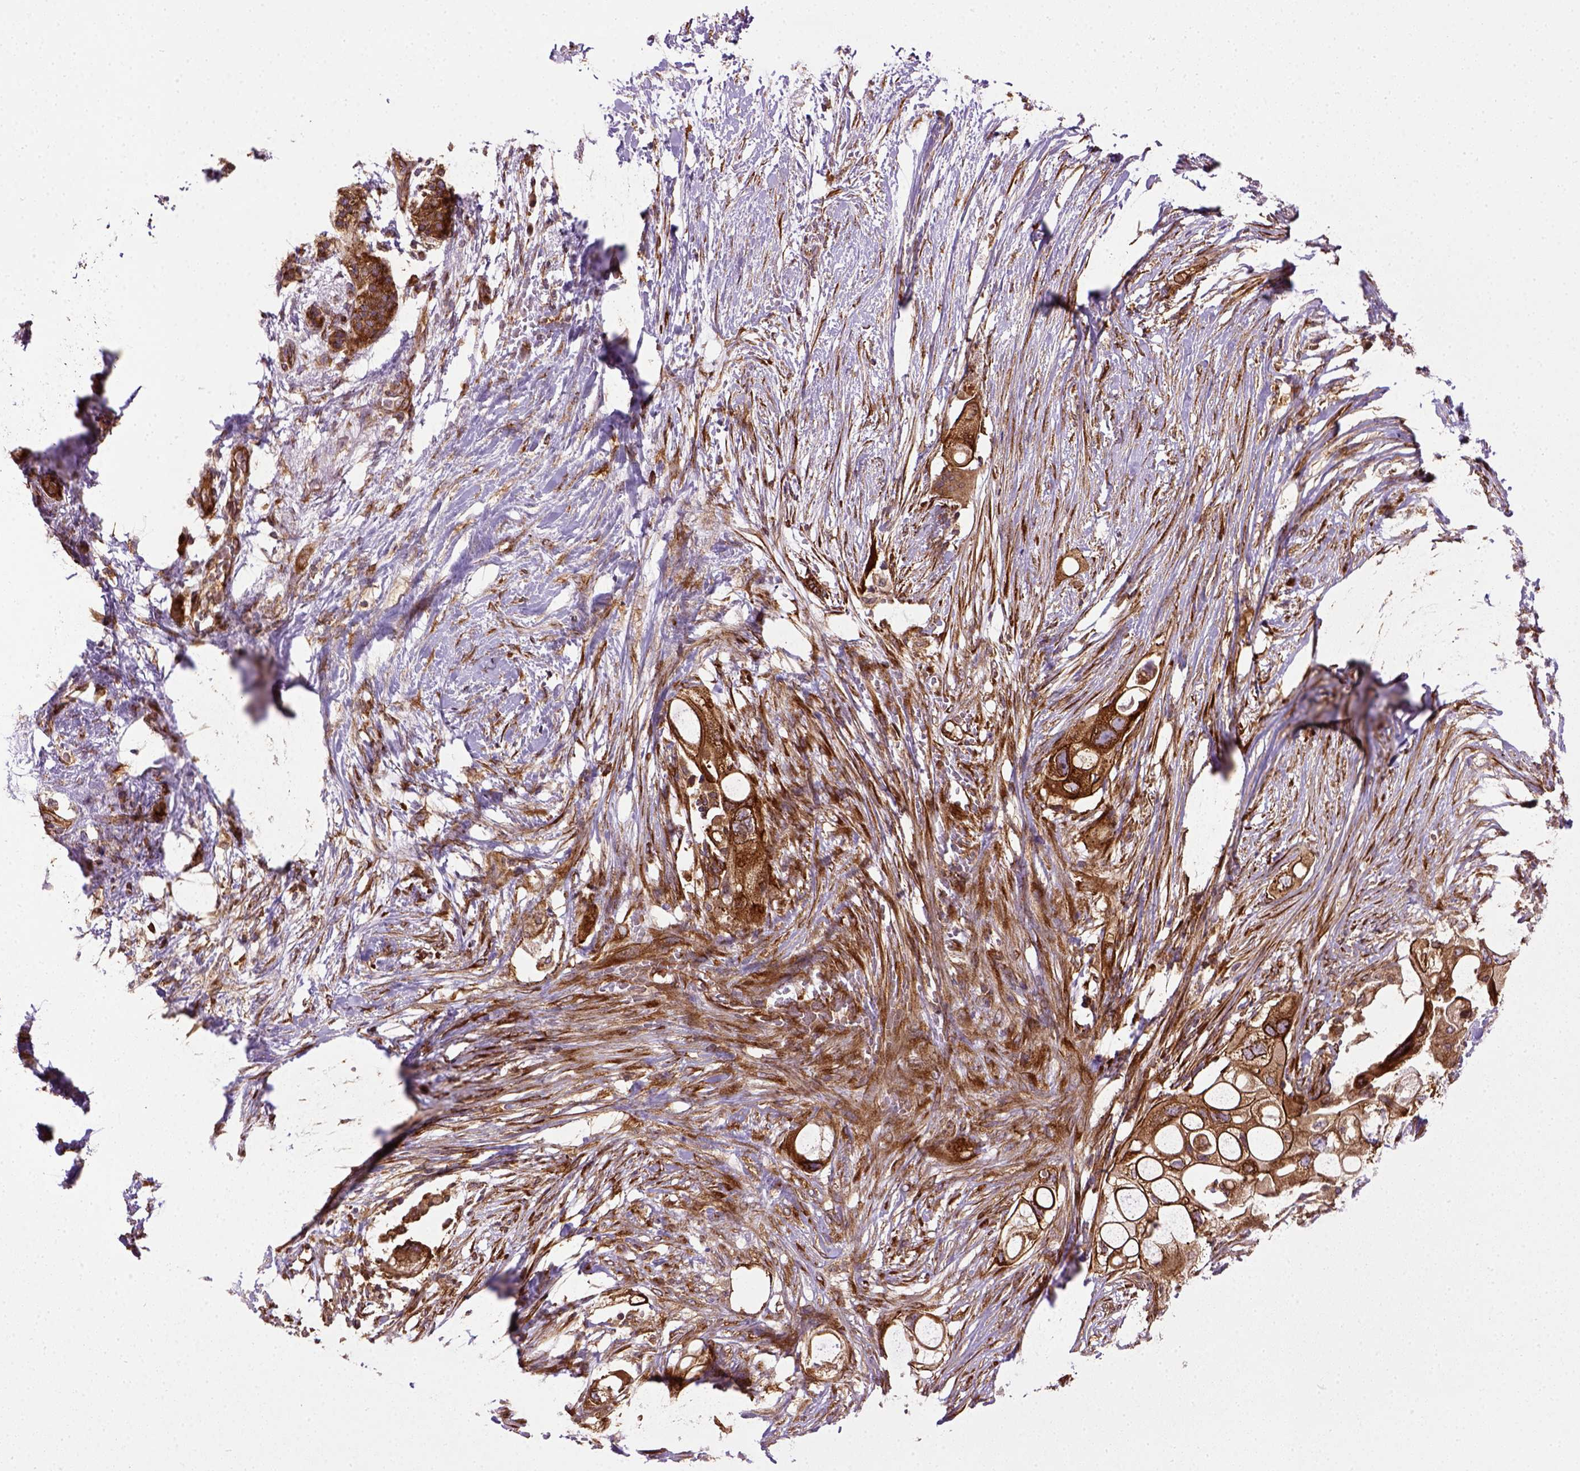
{"staining": {"intensity": "strong", "quantity": ">75%", "location": "cytoplasmic/membranous"}, "tissue": "pancreatic cancer", "cell_type": "Tumor cells", "image_type": "cancer", "snomed": [{"axis": "morphology", "description": "Adenocarcinoma, NOS"}, {"axis": "topography", "description": "Pancreas"}], "caption": "Tumor cells reveal high levels of strong cytoplasmic/membranous staining in approximately >75% of cells in human adenocarcinoma (pancreatic).", "gene": "CAPRIN1", "patient": {"sex": "female", "age": 72}}